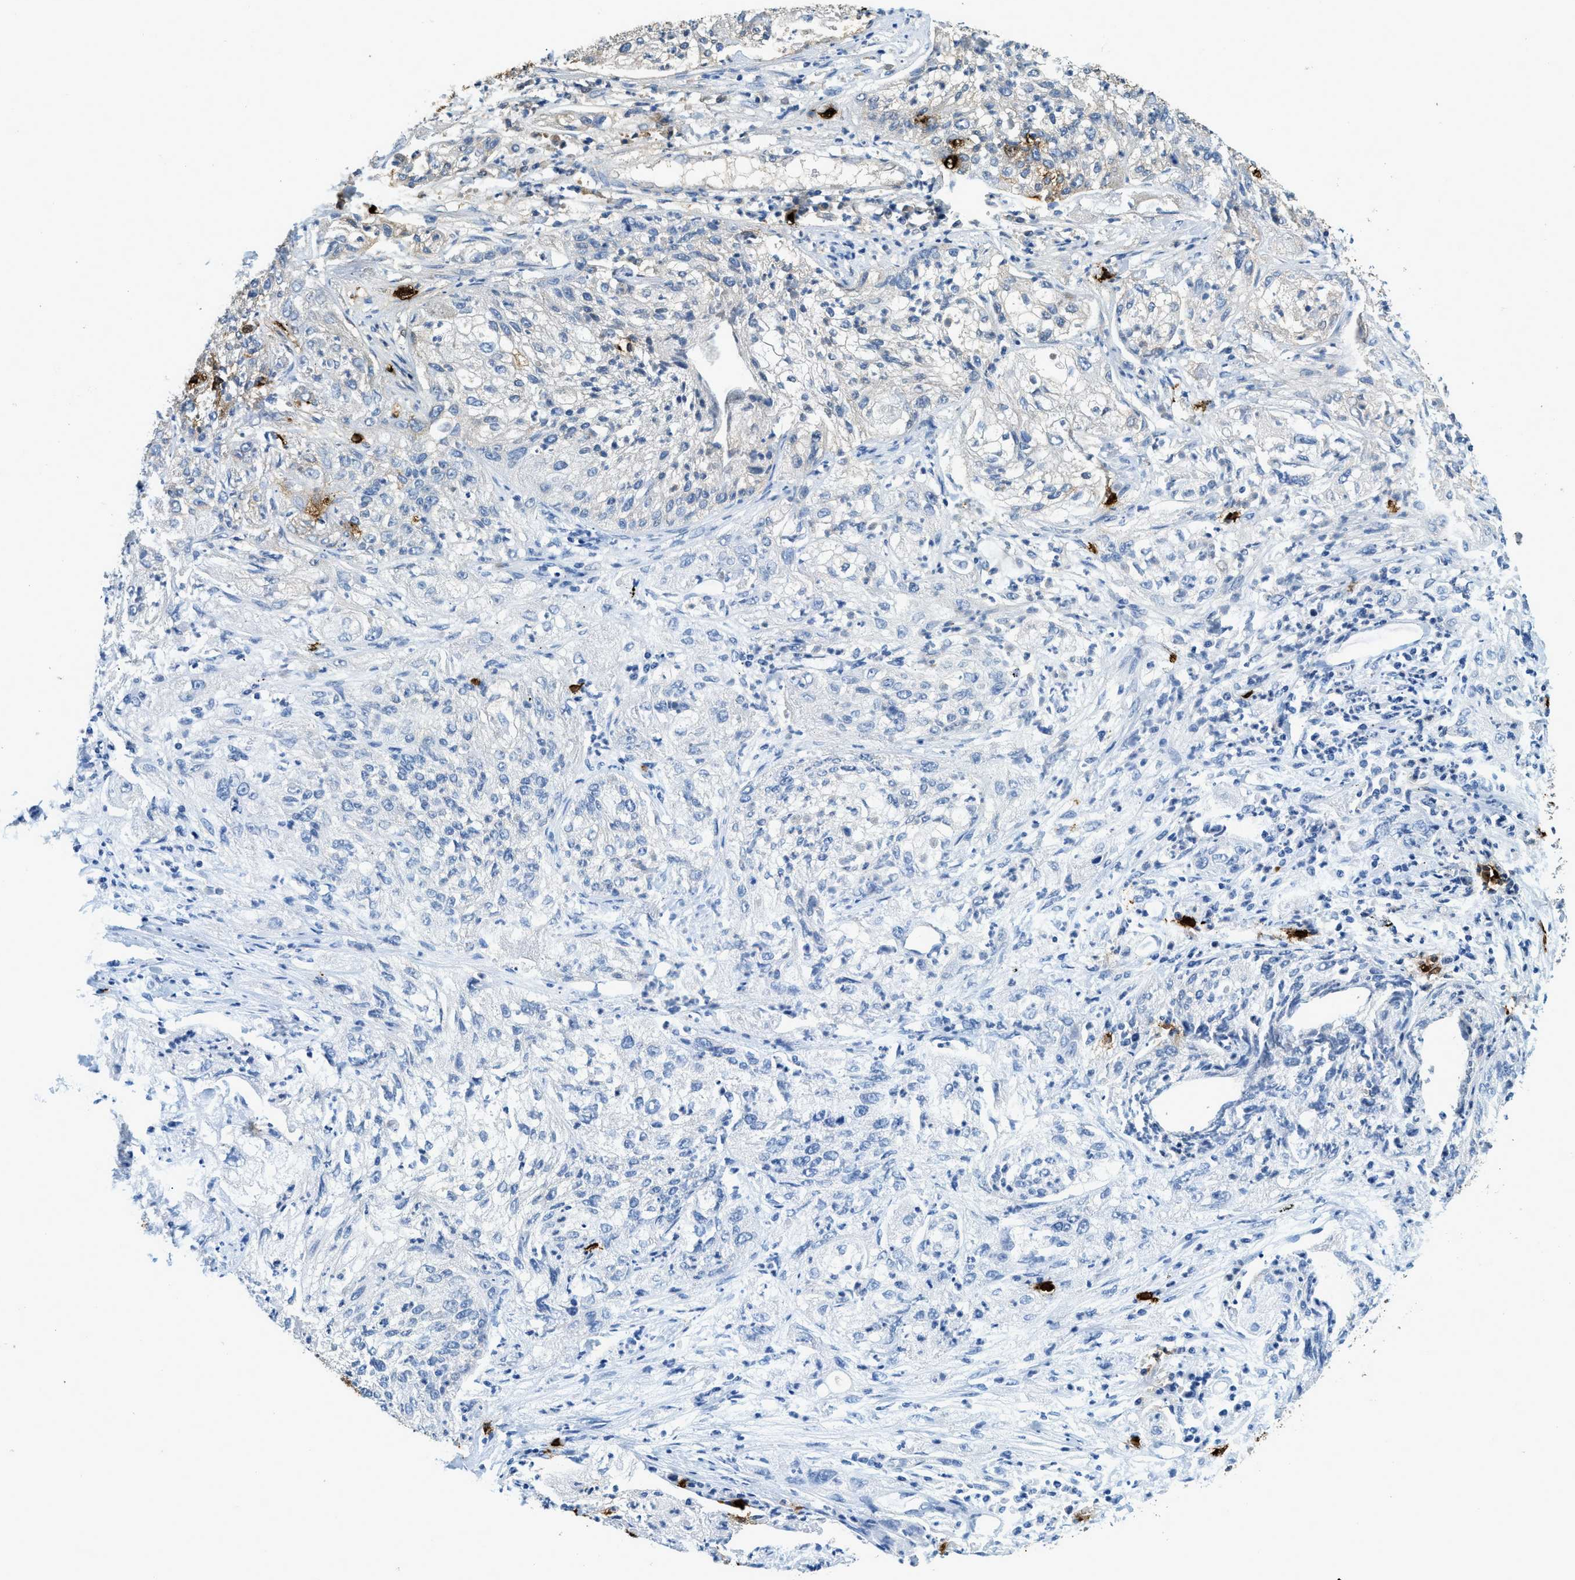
{"staining": {"intensity": "negative", "quantity": "none", "location": "none"}, "tissue": "lung cancer", "cell_type": "Tumor cells", "image_type": "cancer", "snomed": [{"axis": "morphology", "description": "Inflammation, NOS"}, {"axis": "morphology", "description": "Squamous cell carcinoma, NOS"}, {"axis": "topography", "description": "Lymph node"}, {"axis": "topography", "description": "Soft tissue"}, {"axis": "topography", "description": "Lung"}], "caption": "Tumor cells show no significant protein expression in lung cancer. (Brightfield microscopy of DAB IHC at high magnification).", "gene": "TPSAB1", "patient": {"sex": "male", "age": 66}}